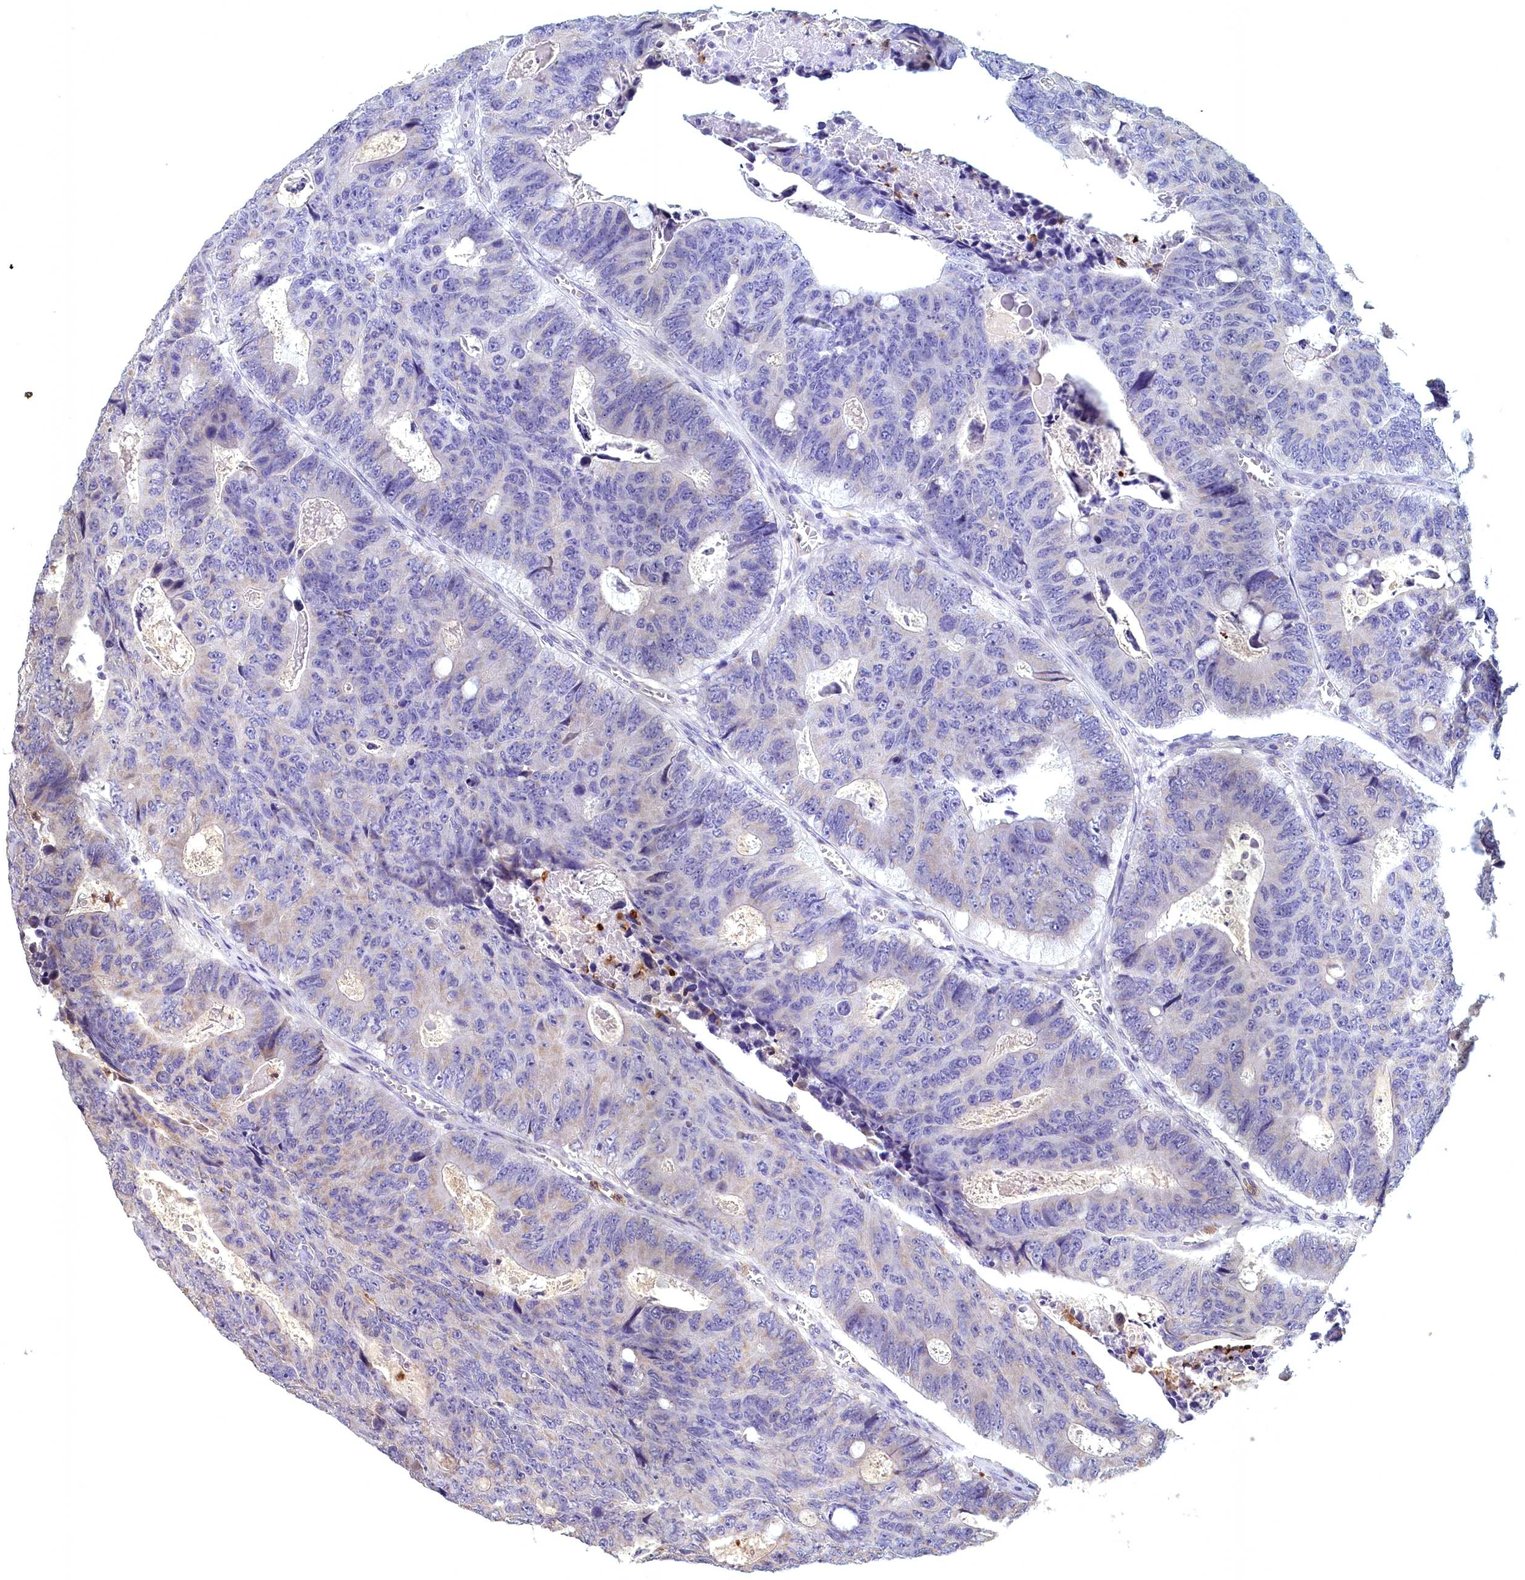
{"staining": {"intensity": "negative", "quantity": "none", "location": "none"}, "tissue": "colorectal cancer", "cell_type": "Tumor cells", "image_type": "cancer", "snomed": [{"axis": "morphology", "description": "Adenocarcinoma, NOS"}, {"axis": "topography", "description": "Colon"}], "caption": "Immunohistochemical staining of human colorectal cancer (adenocarcinoma) displays no significant staining in tumor cells.", "gene": "EPB41L4B", "patient": {"sex": "male", "age": 87}}